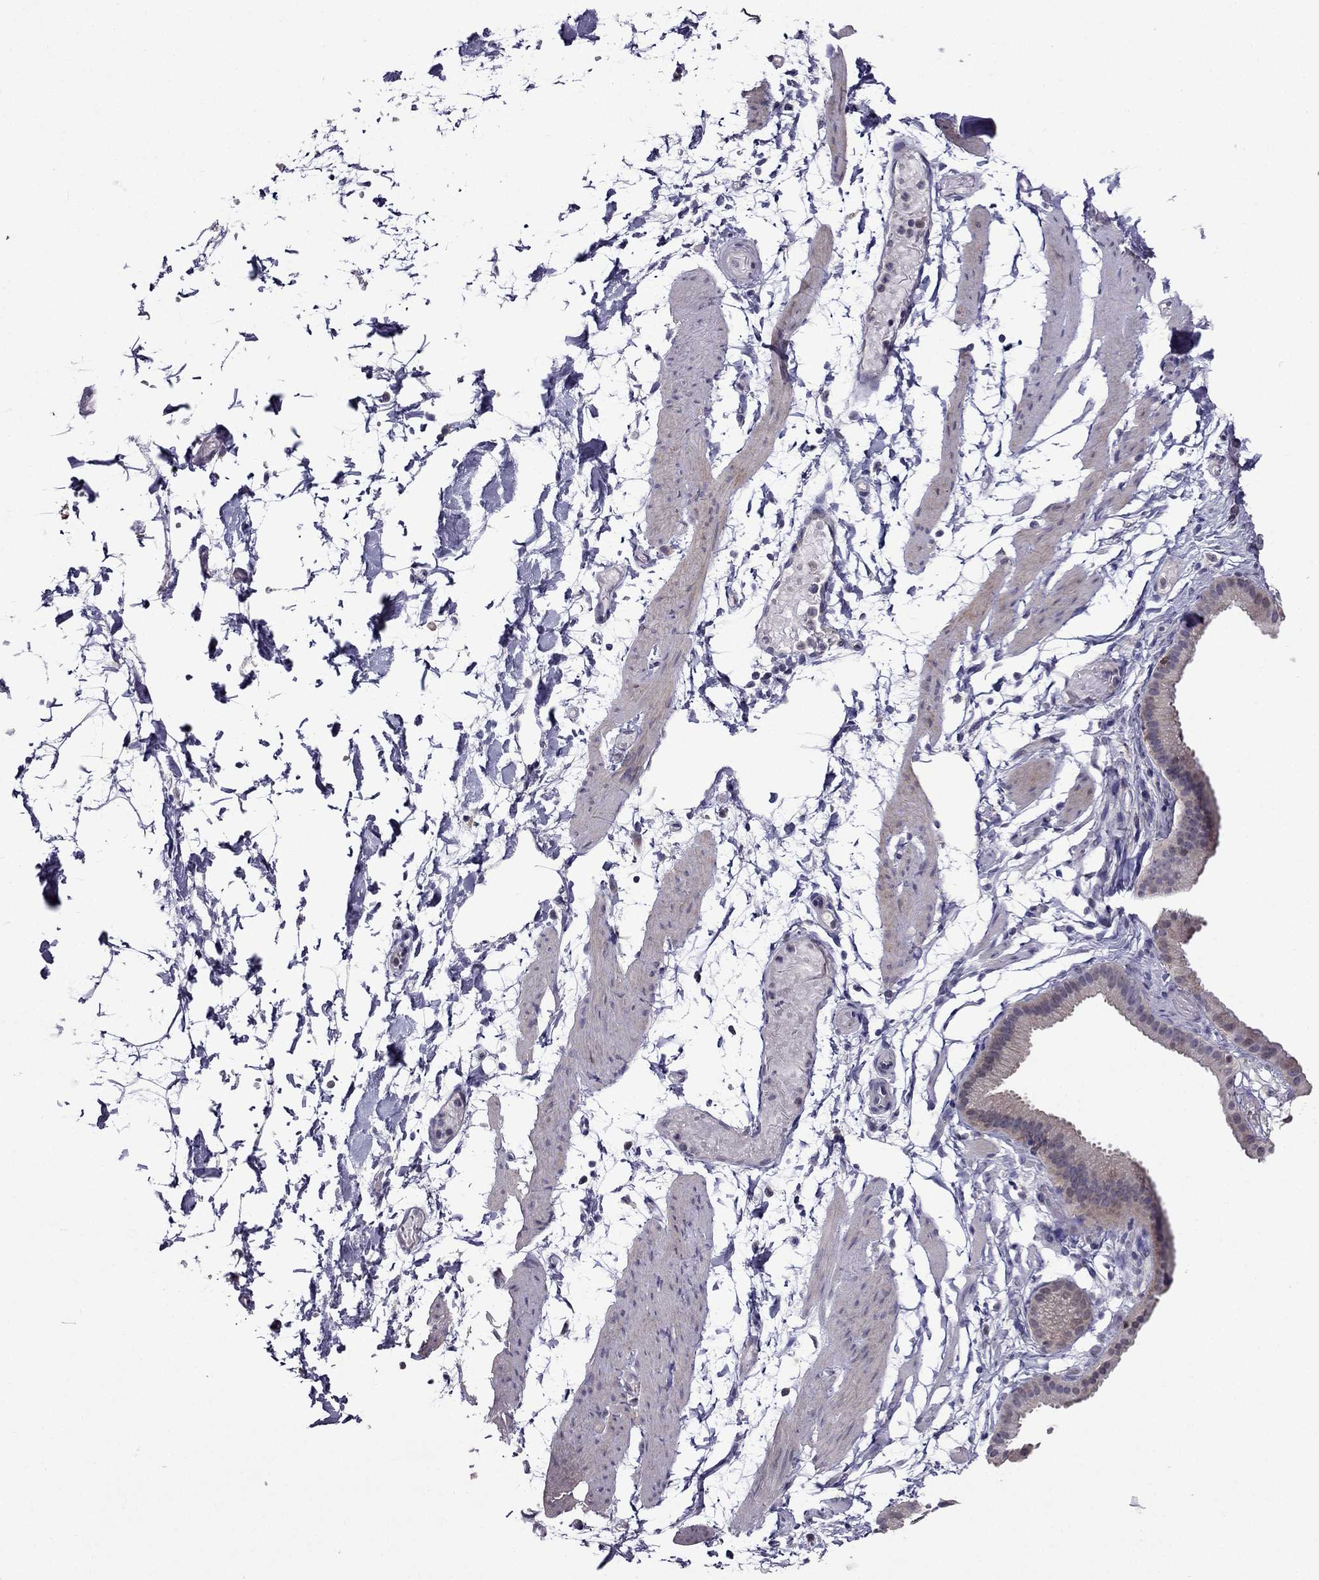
{"staining": {"intensity": "negative", "quantity": "none", "location": "none"}, "tissue": "adipose tissue", "cell_type": "Adipocytes", "image_type": "normal", "snomed": [{"axis": "morphology", "description": "Normal tissue, NOS"}, {"axis": "topography", "description": "Gallbladder"}, {"axis": "topography", "description": "Peripheral nerve tissue"}], "caption": "A histopathology image of human adipose tissue is negative for staining in adipocytes.", "gene": "CDK5", "patient": {"sex": "female", "age": 45}}